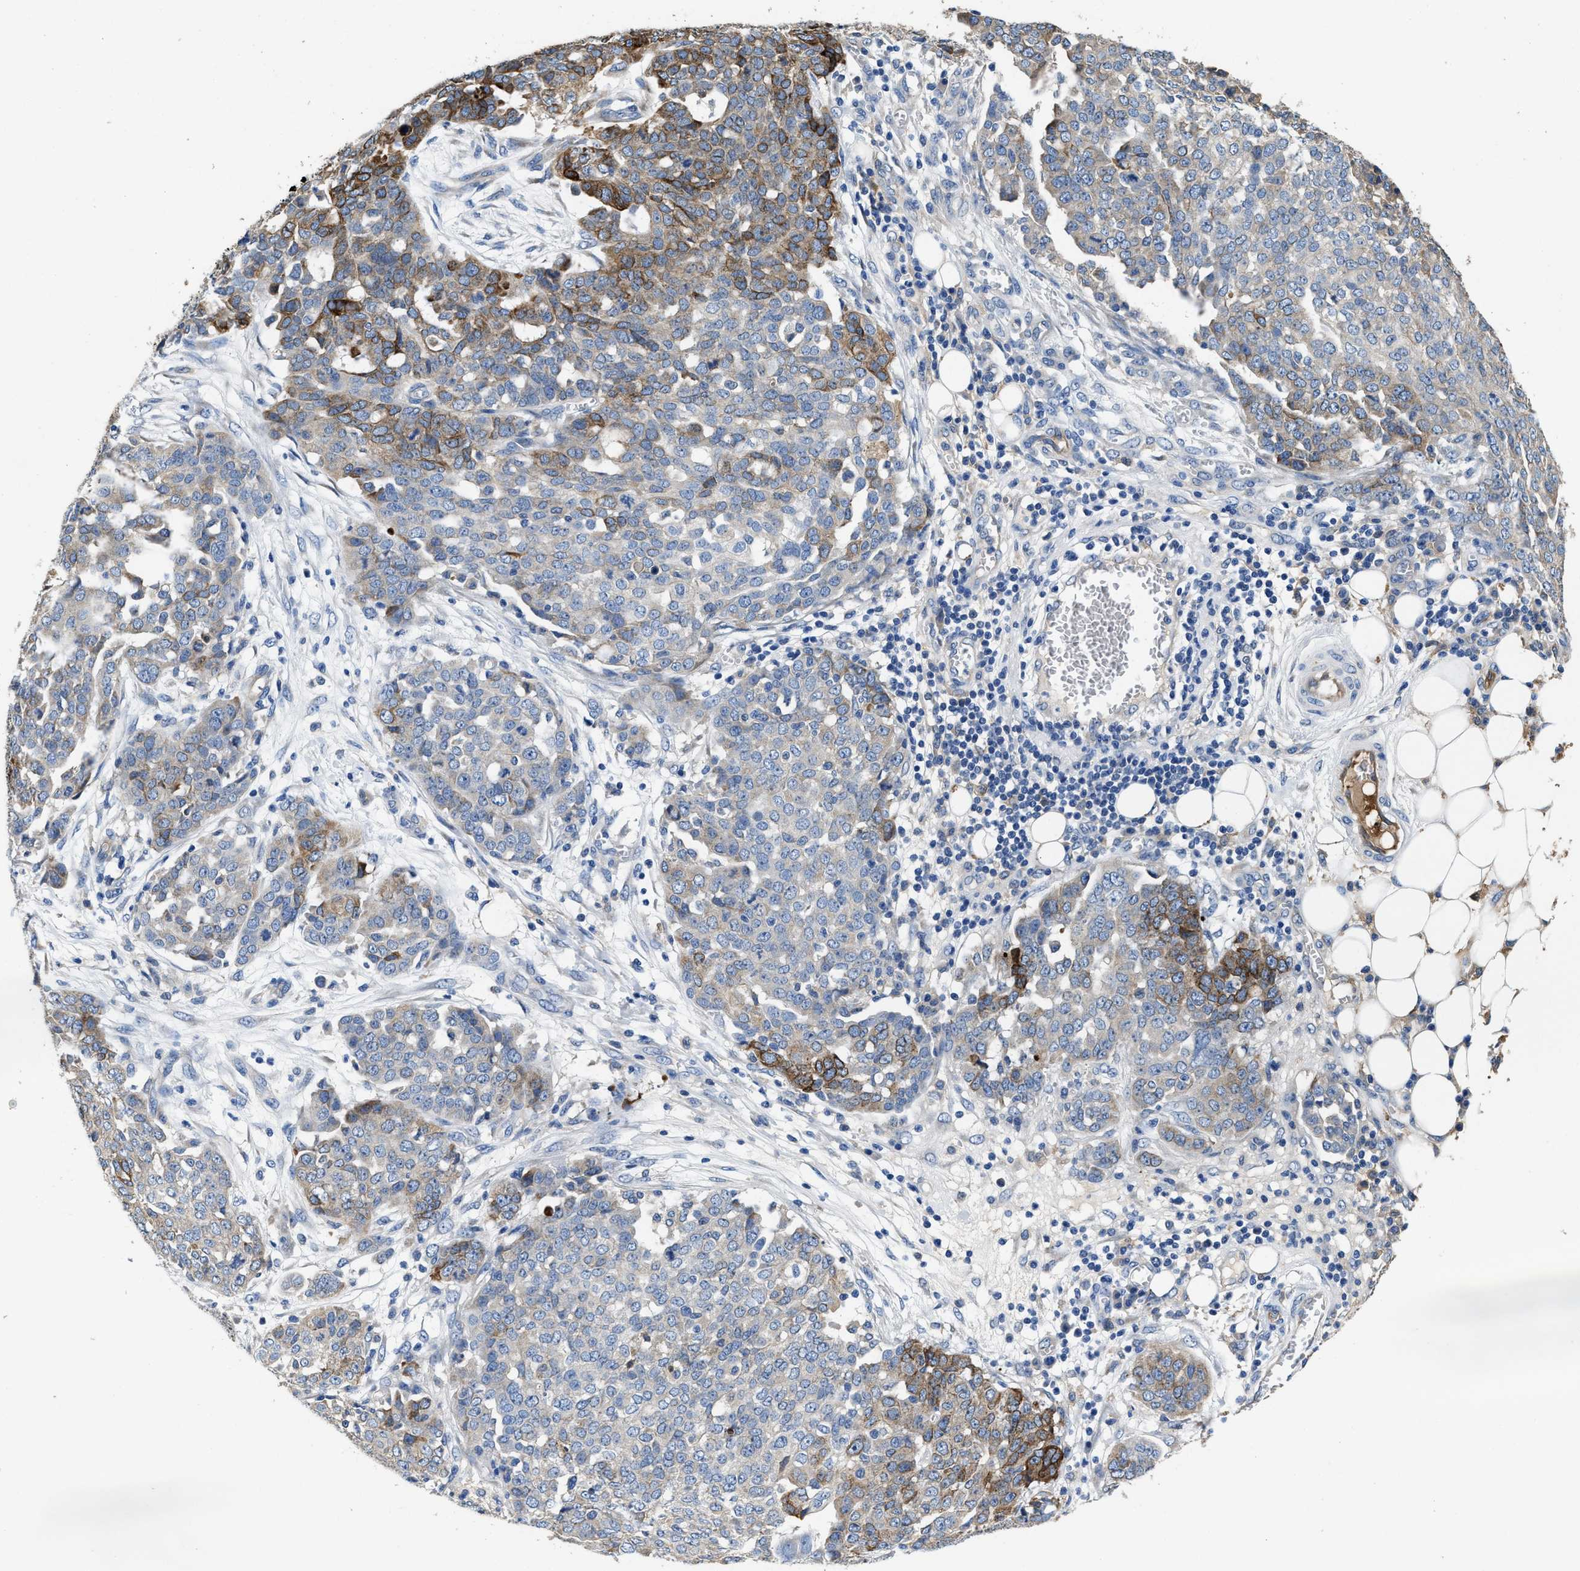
{"staining": {"intensity": "moderate", "quantity": "<25%", "location": "cytoplasmic/membranous"}, "tissue": "ovarian cancer", "cell_type": "Tumor cells", "image_type": "cancer", "snomed": [{"axis": "morphology", "description": "Cystadenocarcinoma, serous, NOS"}, {"axis": "topography", "description": "Soft tissue"}, {"axis": "topography", "description": "Ovary"}], "caption": "IHC image of neoplastic tissue: human ovarian serous cystadenocarcinoma stained using immunohistochemistry (IHC) displays low levels of moderate protein expression localized specifically in the cytoplasmic/membranous of tumor cells, appearing as a cytoplasmic/membranous brown color.", "gene": "PEG10", "patient": {"sex": "female", "age": 57}}